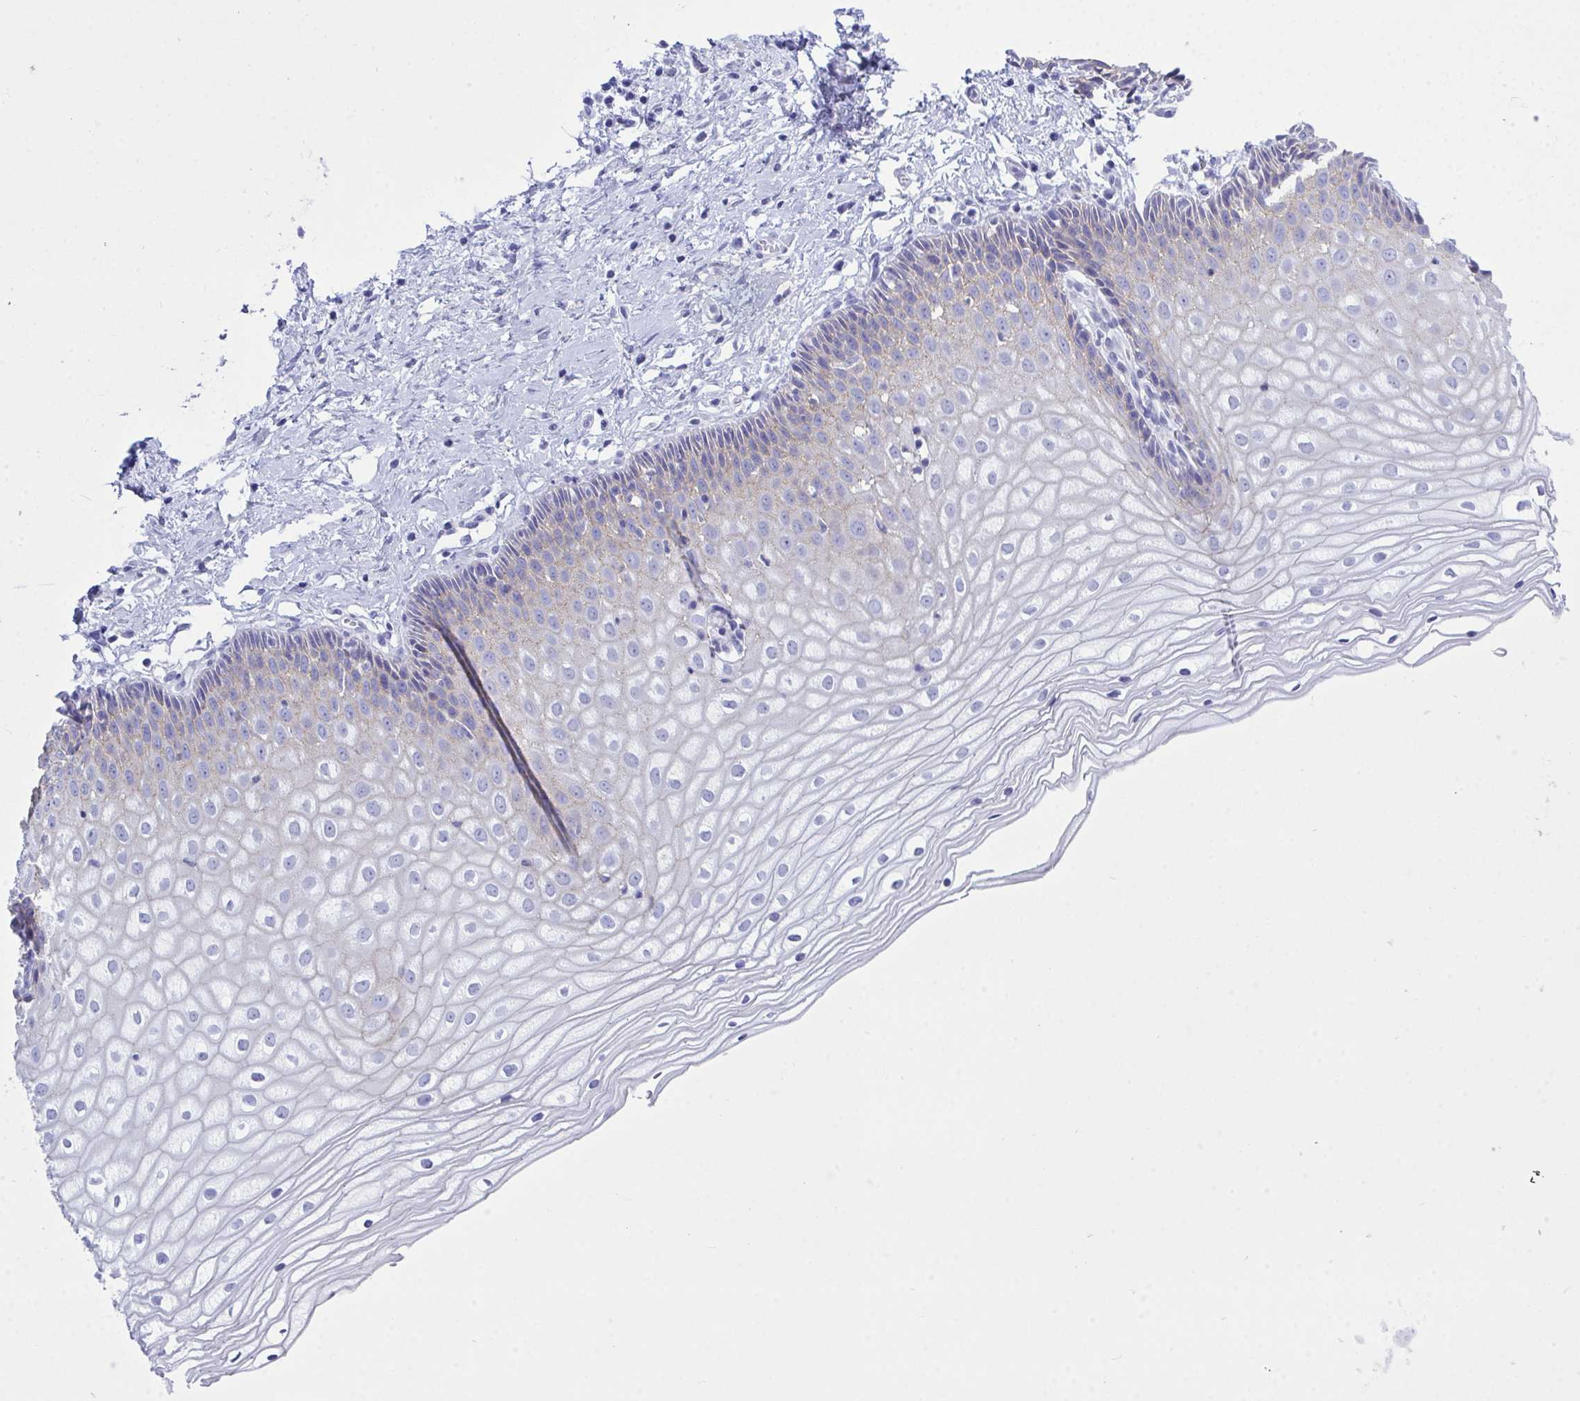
{"staining": {"intensity": "weak", "quantity": "<25%", "location": "cytoplasmic/membranous"}, "tissue": "cervix", "cell_type": "Glandular cells", "image_type": "normal", "snomed": [{"axis": "morphology", "description": "Normal tissue, NOS"}, {"axis": "topography", "description": "Cervix"}], "caption": "There is no significant staining in glandular cells of cervix. Nuclei are stained in blue.", "gene": "GLB1L2", "patient": {"sex": "female", "age": 36}}